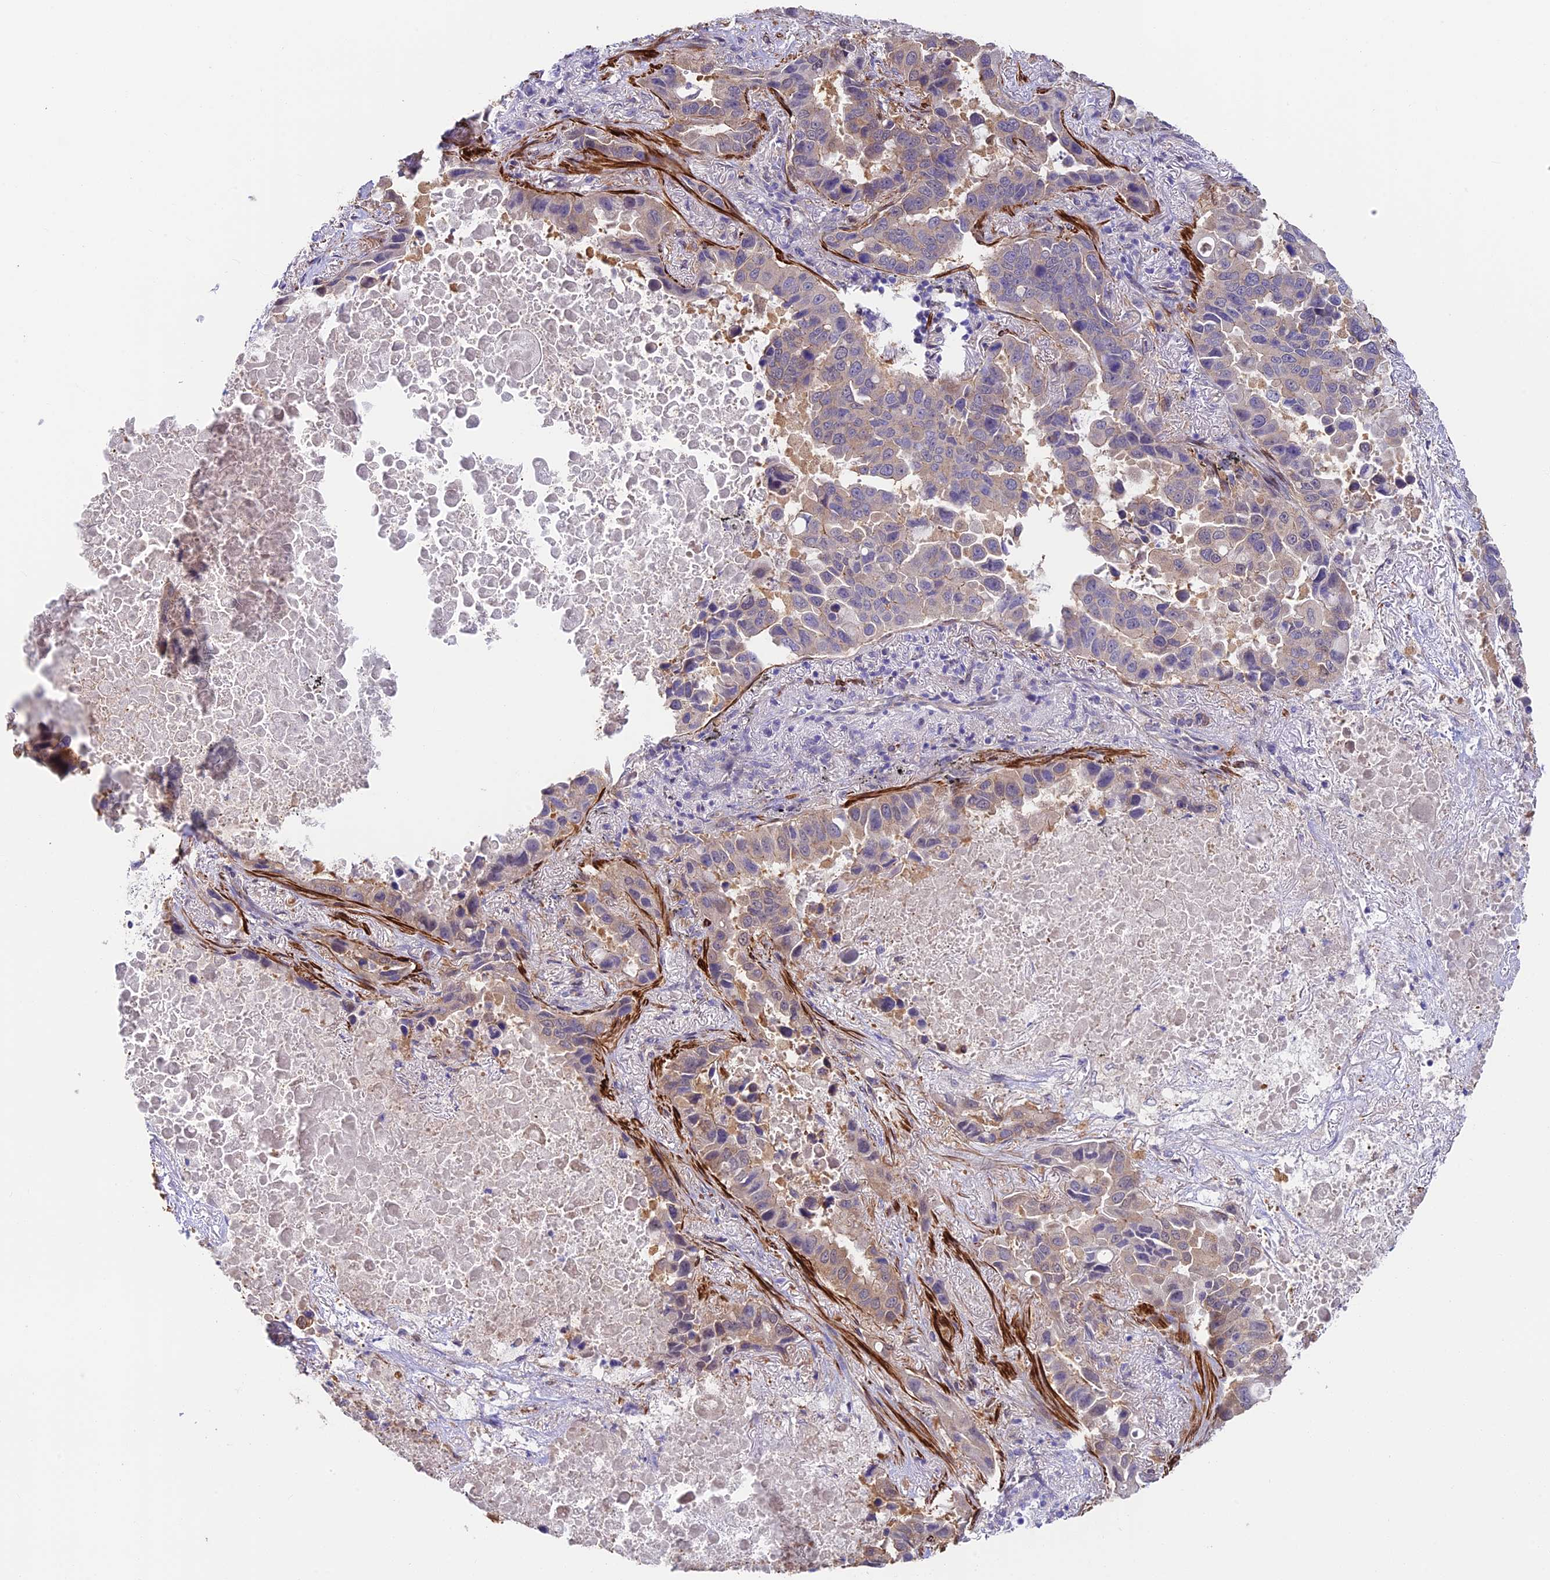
{"staining": {"intensity": "weak", "quantity": "25%-75%", "location": "cytoplasmic/membranous"}, "tissue": "lung cancer", "cell_type": "Tumor cells", "image_type": "cancer", "snomed": [{"axis": "morphology", "description": "Adenocarcinoma, NOS"}, {"axis": "topography", "description": "Lung"}], "caption": "DAB (3,3'-diaminobenzidine) immunohistochemical staining of lung adenocarcinoma displays weak cytoplasmic/membranous protein positivity in approximately 25%-75% of tumor cells.", "gene": "ANKRD50", "patient": {"sex": "male", "age": 64}}